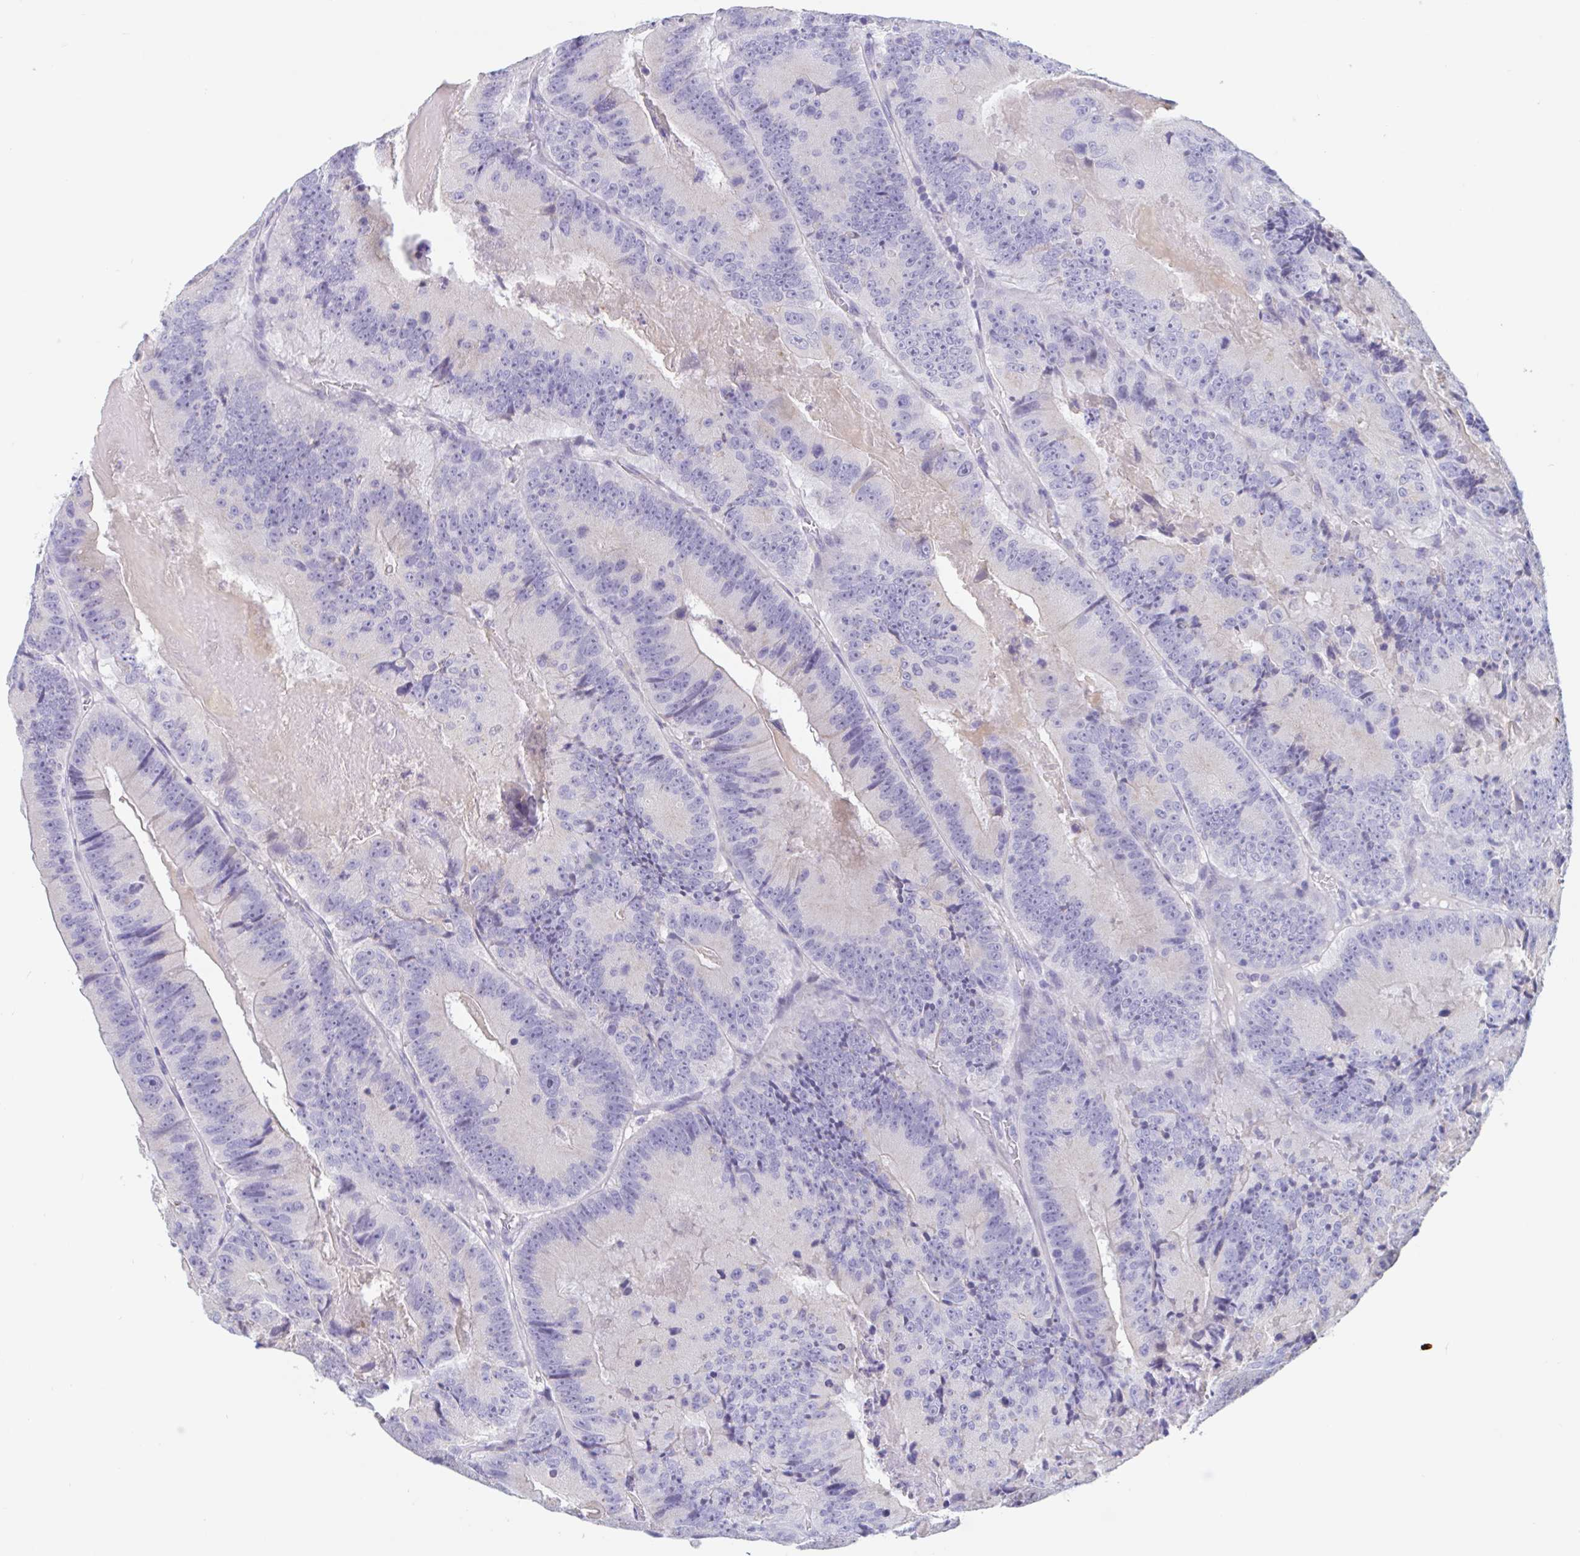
{"staining": {"intensity": "negative", "quantity": "none", "location": "none"}, "tissue": "colorectal cancer", "cell_type": "Tumor cells", "image_type": "cancer", "snomed": [{"axis": "morphology", "description": "Adenocarcinoma, NOS"}, {"axis": "topography", "description": "Colon"}], "caption": "This photomicrograph is of colorectal cancer (adenocarcinoma) stained with immunohistochemistry (IHC) to label a protein in brown with the nuclei are counter-stained blue. There is no staining in tumor cells. (IHC, brightfield microscopy, high magnification).", "gene": "ZNHIT2", "patient": {"sex": "female", "age": 86}}